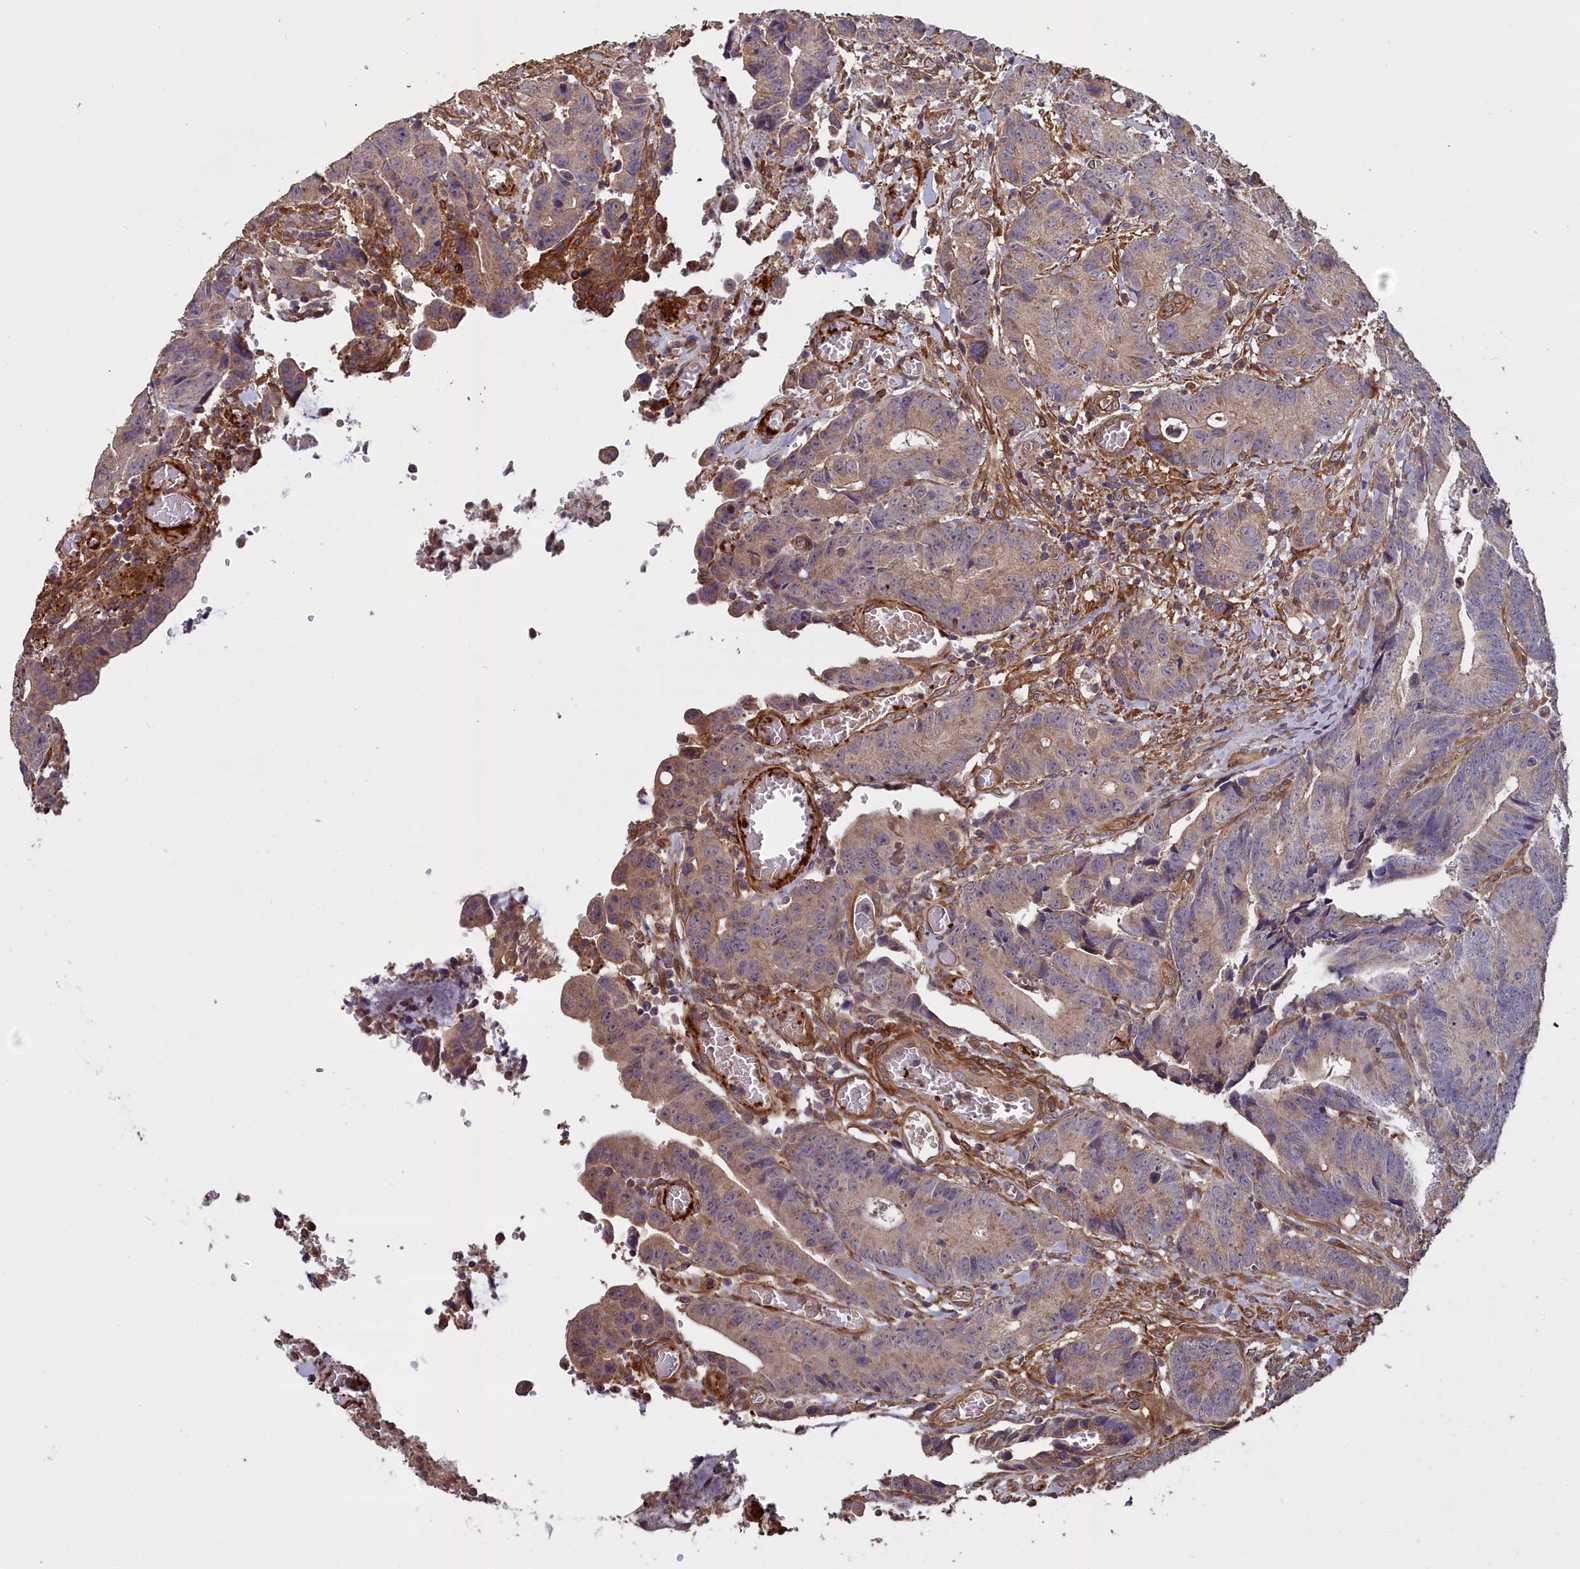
{"staining": {"intensity": "moderate", "quantity": "25%-75%", "location": "cytoplasmic/membranous"}, "tissue": "colorectal cancer", "cell_type": "Tumor cells", "image_type": "cancer", "snomed": [{"axis": "morphology", "description": "Adenocarcinoma, NOS"}, {"axis": "topography", "description": "Colon"}], "caption": "Colorectal cancer (adenocarcinoma) stained with DAB (3,3'-diaminobenzidine) IHC demonstrates medium levels of moderate cytoplasmic/membranous positivity in about 25%-75% of tumor cells.", "gene": "ATP6V0A2", "patient": {"sex": "female", "age": 57}}